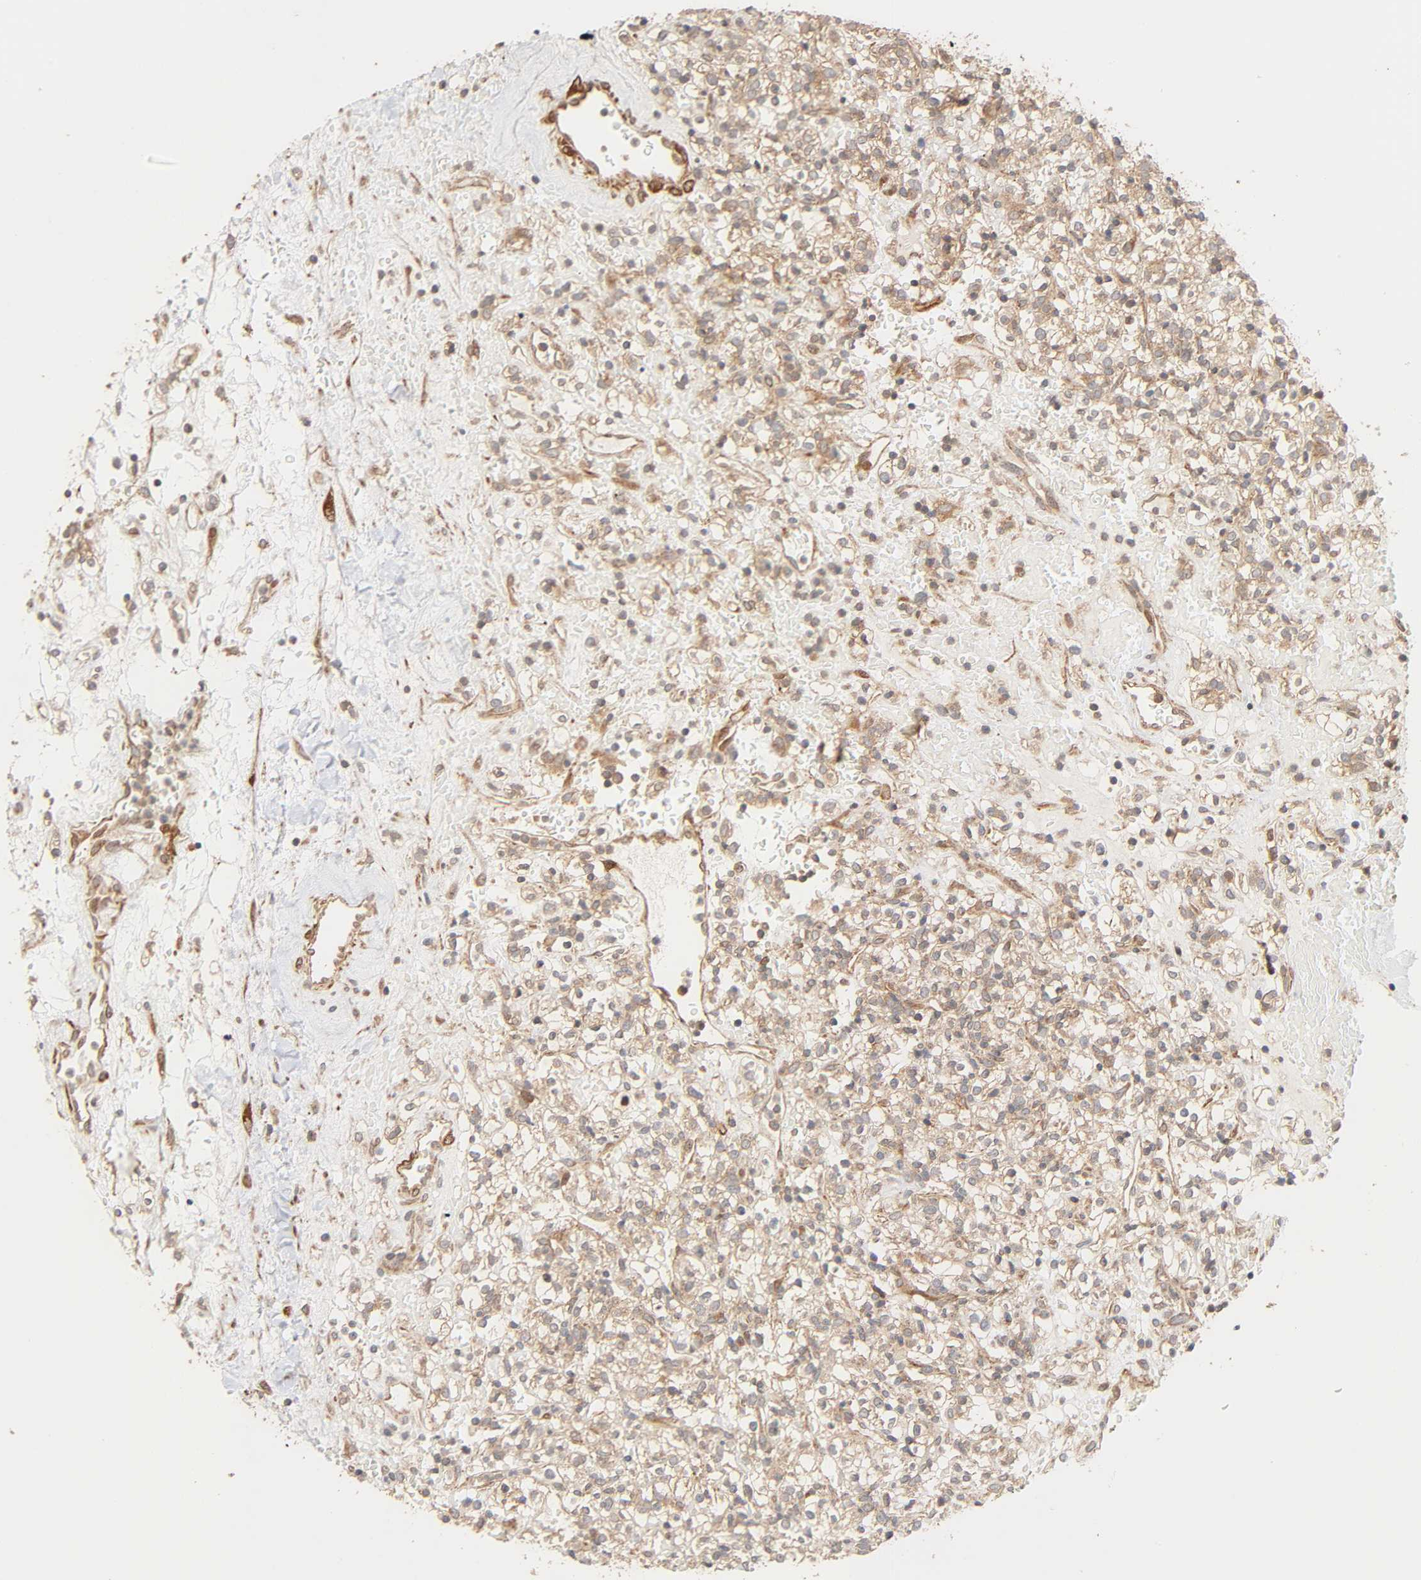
{"staining": {"intensity": "moderate", "quantity": ">75%", "location": "cytoplasmic/membranous"}, "tissue": "renal cancer", "cell_type": "Tumor cells", "image_type": "cancer", "snomed": [{"axis": "morphology", "description": "Normal tissue, NOS"}, {"axis": "morphology", "description": "Adenocarcinoma, NOS"}, {"axis": "topography", "description": "Kidney"}], "caption": "This micrograph displays immunohistochemistry staining of renal adenocarcinoma, with medium moderate cytoplasmic/membranous expression in approximately >75% of tumor cells.", "gene": "NEMF", "patient": {"sex": "female", "age": 72}}